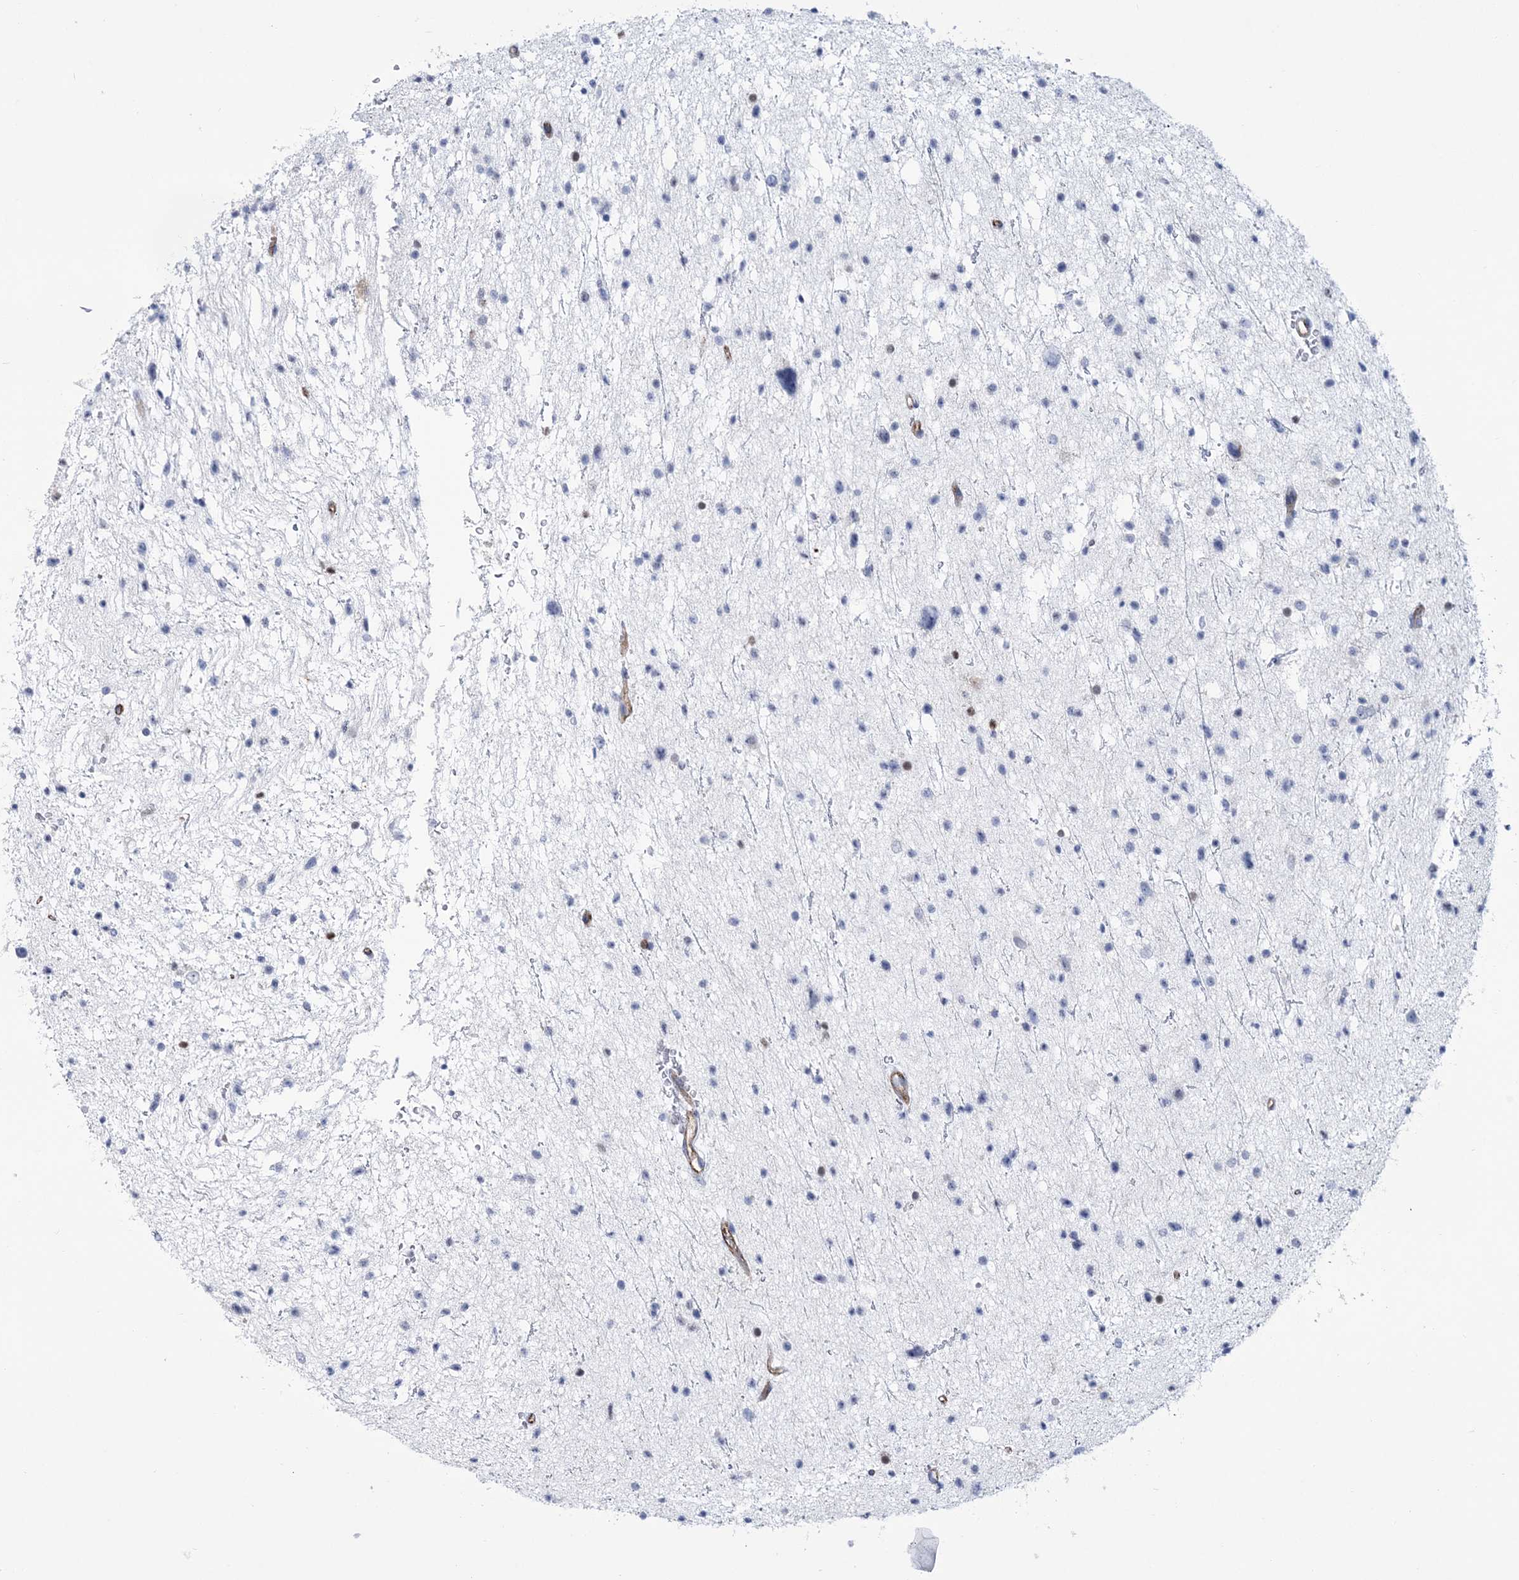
{"staining": {"intensity": "negative", "quantity": "none", "location": "none"}, "tissue": "glioma", "cell_type": "Tumor cells", "image_type": "cancer", "snomed": [{"axis": "morphology", "description": "Glioma, malignant, Low grade"}, {"axis": "topography", "description": "Brain"}], "caption": "The histopathology image shows no significant expression in tumor cells of glioma. Brightfield microscopy of immunohistochemistry (IHC) stained with DAB (3,3'-diaminobenzidine) (brown) and hematoxylin (blue), captured at high magnification.", "gene": "RAB11FIP5", "patient": {"sex": "female", "age": 37}}